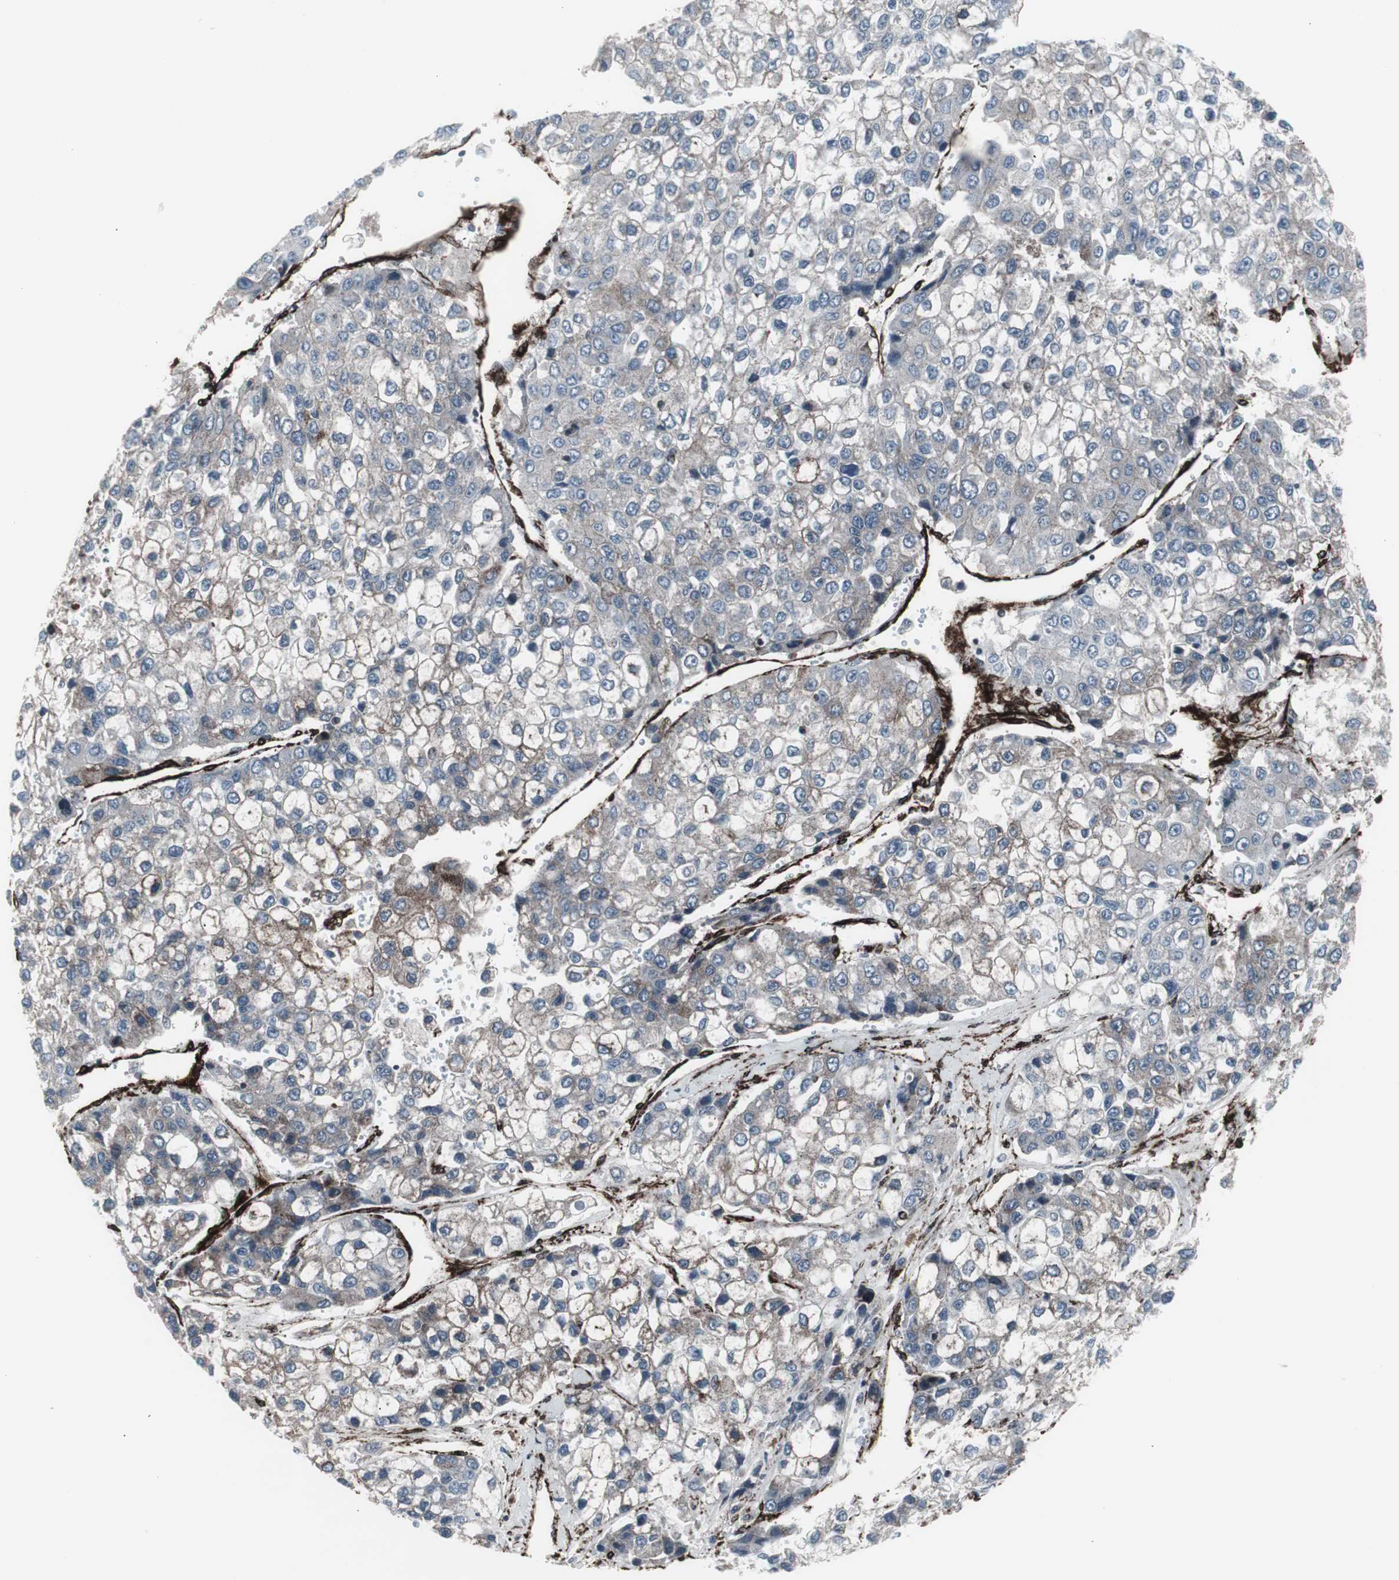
{"staining": {"intensity": "weak", "quantity": "<25%", "location": "cytoplasmic/membranous"}, "tissue": "liver cancer", "cell_type": "Tumor cells", "image_type": "cancer", "snomed": [{"axis": "morphology", "description": "Carcinoma, Hepatocellular, NOS"}, {"axis": "topography", "description": "Liver"}], "caption": "Immunohistochemistry (IHC) of human hepatocellular carcinoma (liver) reveals no staining in tumor cells.", "gene": "PDGFA", "patient": {"sex": "female", "age": 66}}